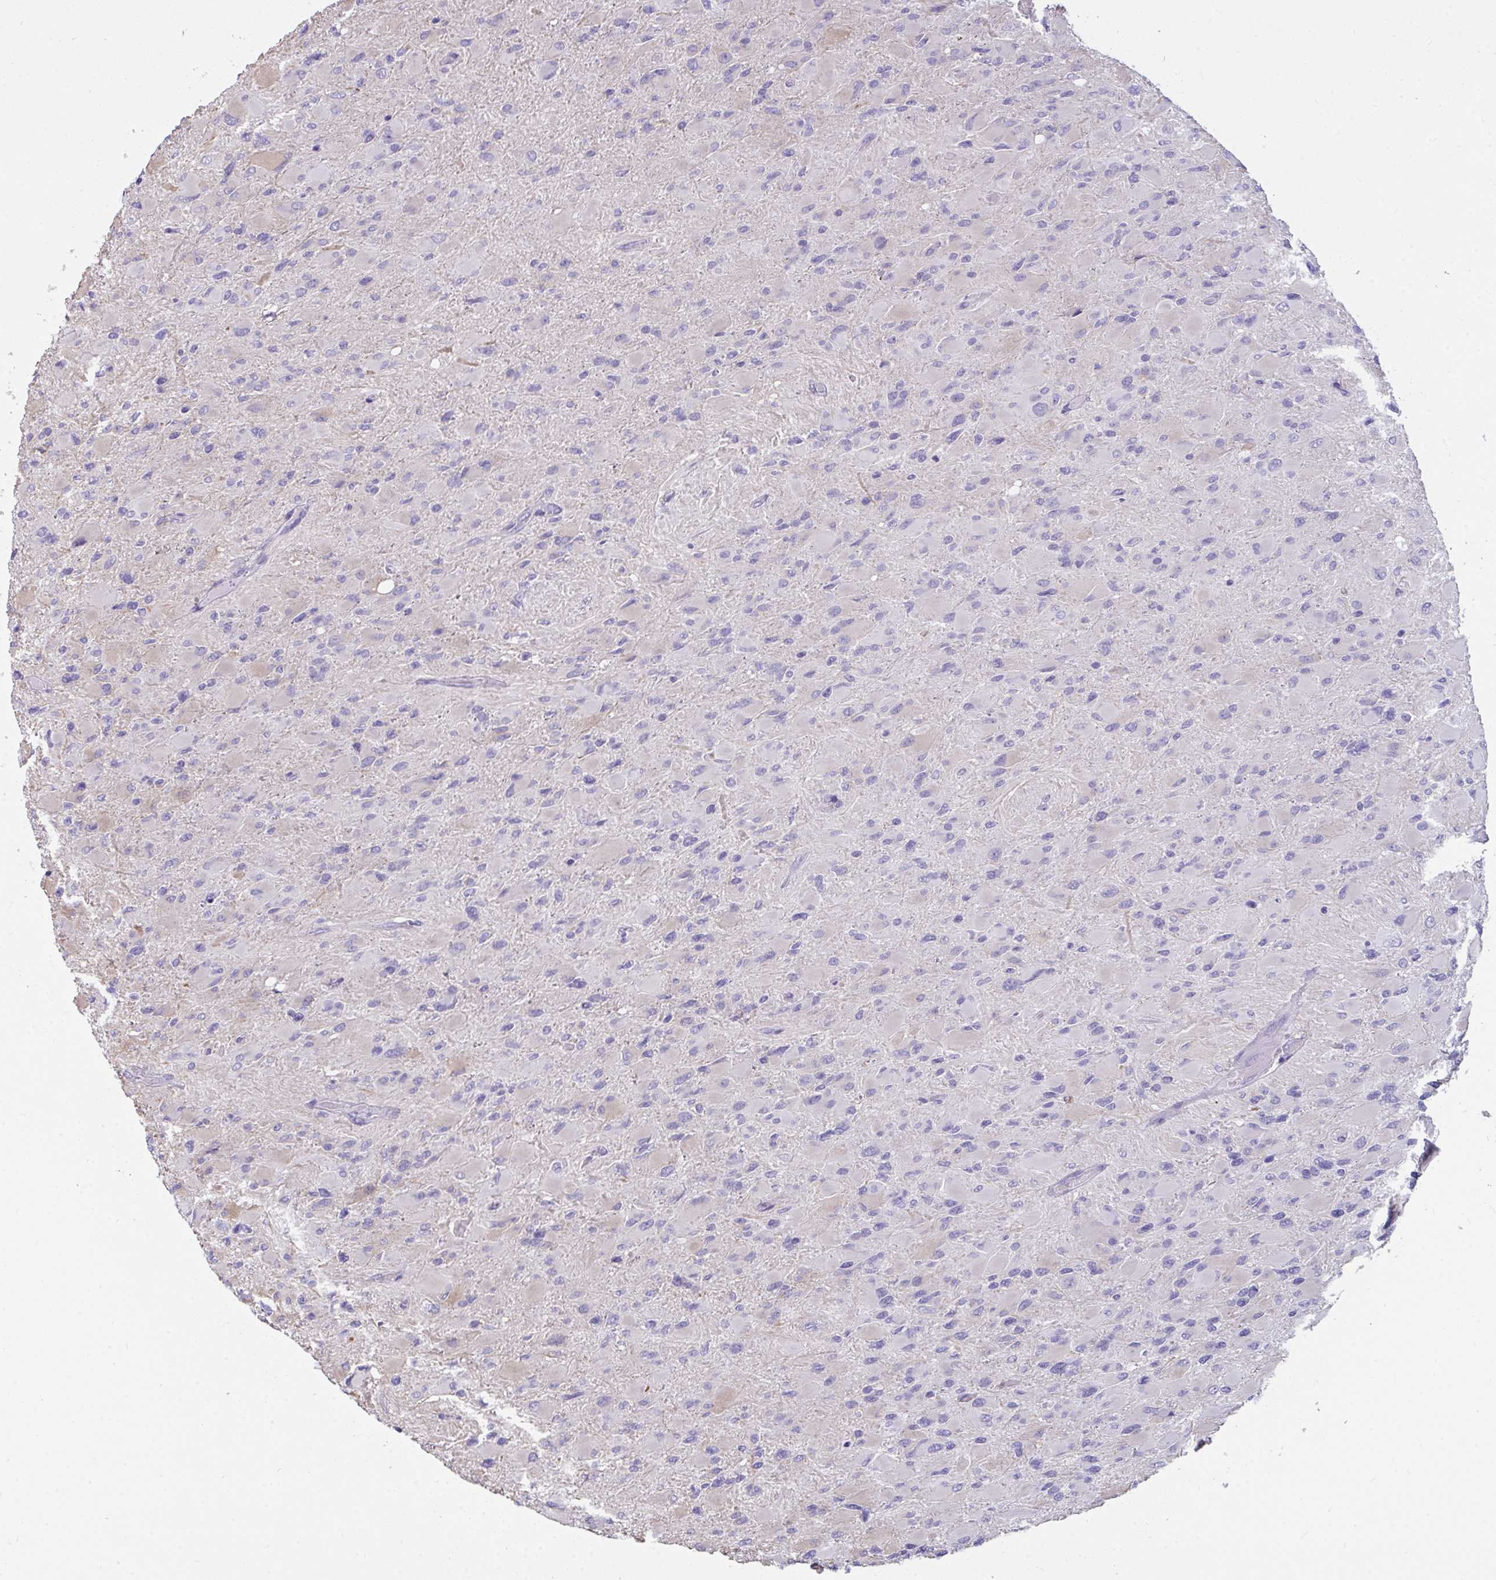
{"staining": {"intensity": "negative", "quantity": "none", "location": "none"}, "tissue": "glioma", "cell_type": "Tumor cells", "image_type": "cancer", "snomed": [{"axis": "morphology", "description": "Glioma, malignant, High grade"}, {"axis": "topography", "description": "Cerebral cortex"}], "caption": "Tumor cells are negative for brown protein staining in glioma. (DAB immunohistochemistry visualized using brightfield microscopy, high magnification).", "gene": "SUZ12", "patient": {"sex": "female", "age": 36}}